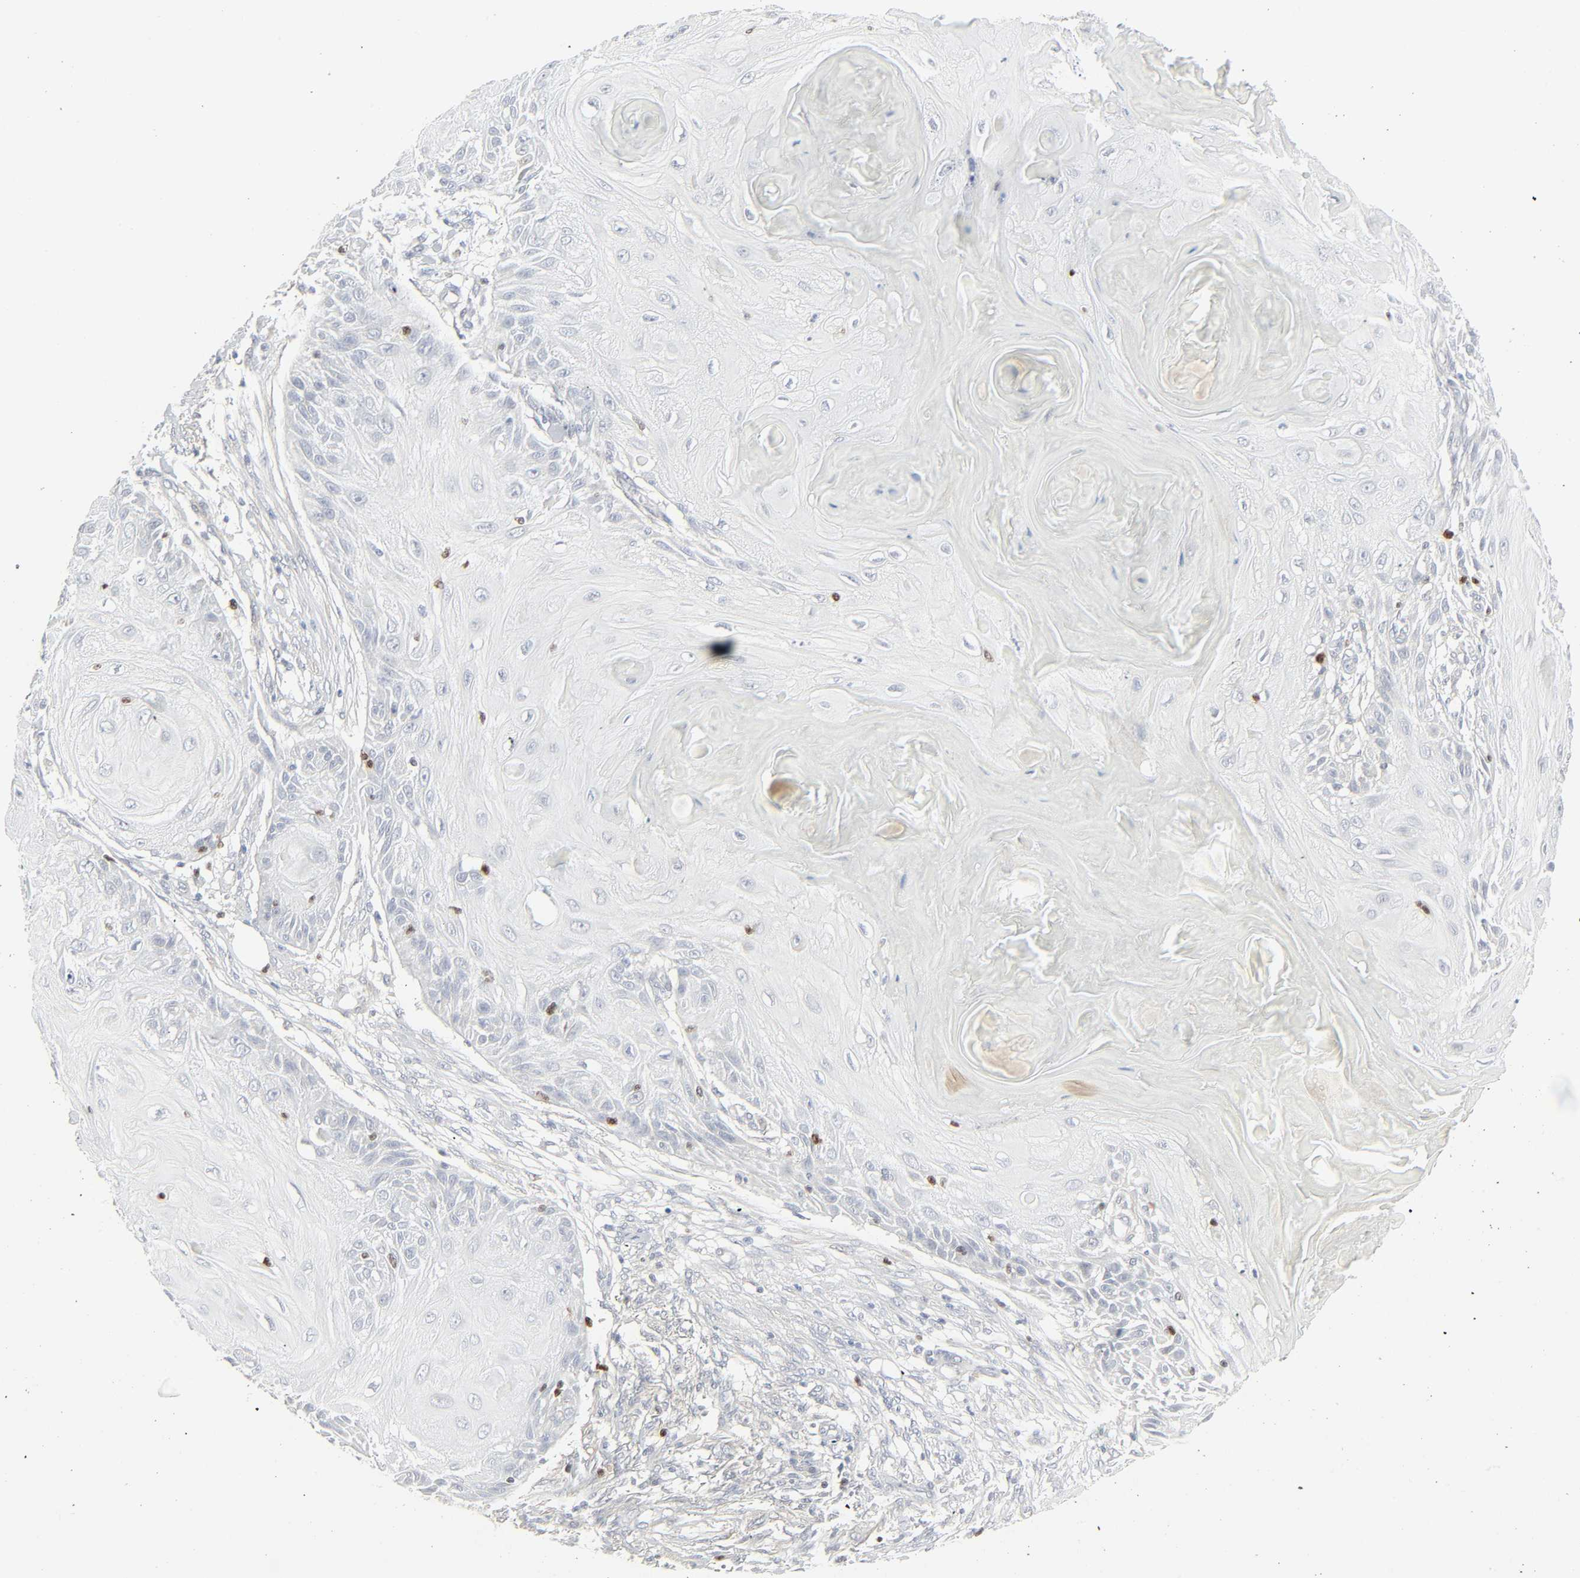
{"staining": {"intensity": "negative", "quantity": "none", "location": "none"}, "tissue": "skin cancer", "cell_type": "Tumor cells", "image_type": "cancer", "snomed": [{"axis": "morphology", "description": "Squamous cell carcinoma, NOS"}, {"axis": "topography", "description": "Skin"}], "caption": "Tumor cells show no significant expression in skin cancer (squamous cell carcinoma).", "gene": "ZBTB16", "patient": {"sex": "female", "age": 88}}